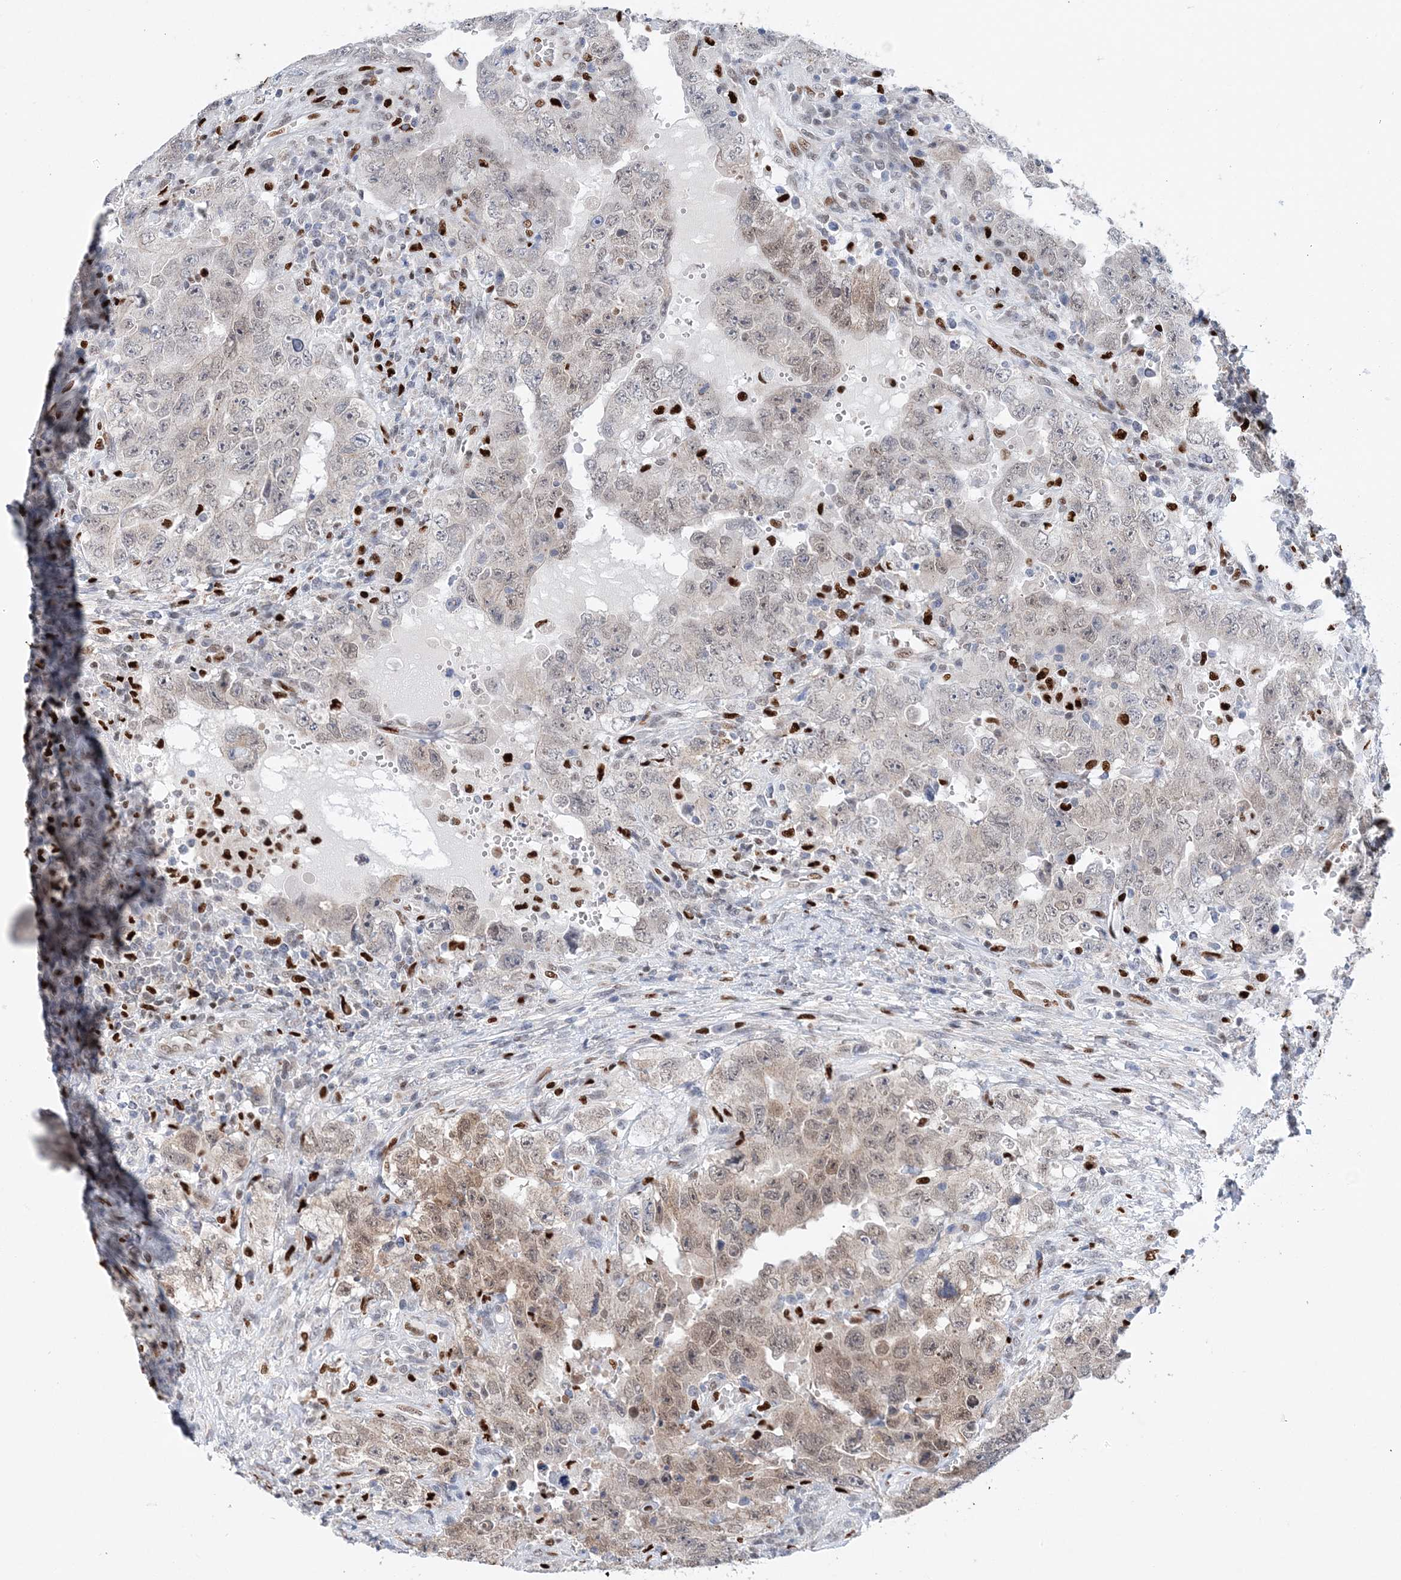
{"staining": {"intensity": "weak", "quantity": "25%-75%", "location": "cytoplasmic/membranous,nuclear"}, "tissue": "testis cancer", "cell_type": "Tumor cells", "image_type": "cancer", "snomed": [{"axis": "morphology", "description": "Carcinoma, Embryonal, NOS"}, {"axis": "topography", "description": "Testis"}], "caption": "DAB immunohistochemical staining of testis cancer exhibits weak cytoplasmic/membranous and nuclear protein positivity in approximately 25%-75% of tumor cells.", "gene": "NIT2", "patient": {"sex": "male", "age": 26}}